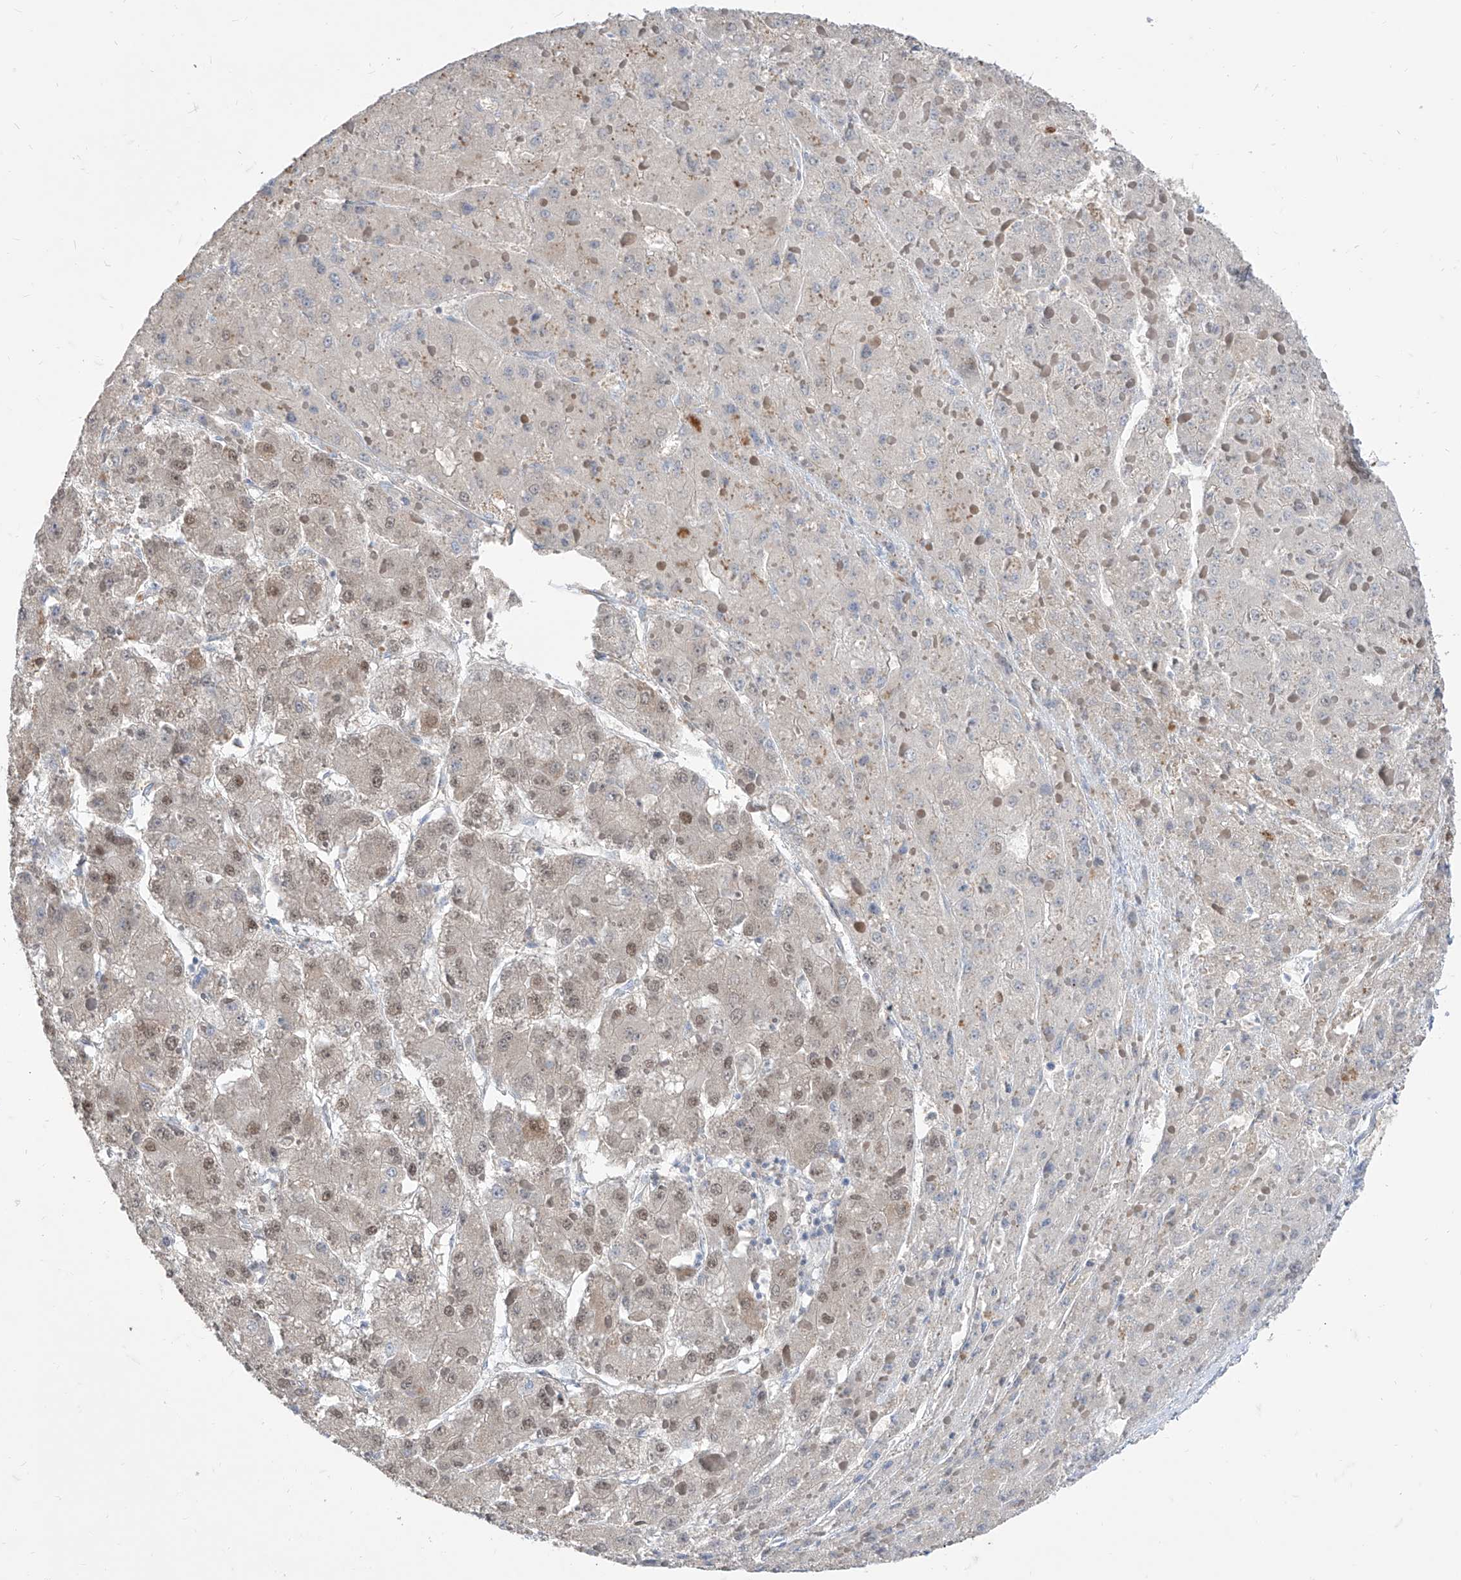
{"staining": {"intensity": "weak", "quantity": "25%-75%", "location": "nuclear"}, "tissue": "liver cancer", "cell_type": "Tumor cells", "image_type": "cancer", "snomed": [{"axis": "morphology", "description": "Carcinoma, Hepatocellular, NOS"}, {"axis": "topography", "description": "Liver"}], "caption": "Liver cancer (hepatocellular carcinoma) tissue displays weak nuclear expression in approximately 25%-75% of tumor cells The protein of interest is shown in brown color, while the nuclei are stained blue.", "gene": "BROX", "patient": {"sex": "female", "age": 73}}